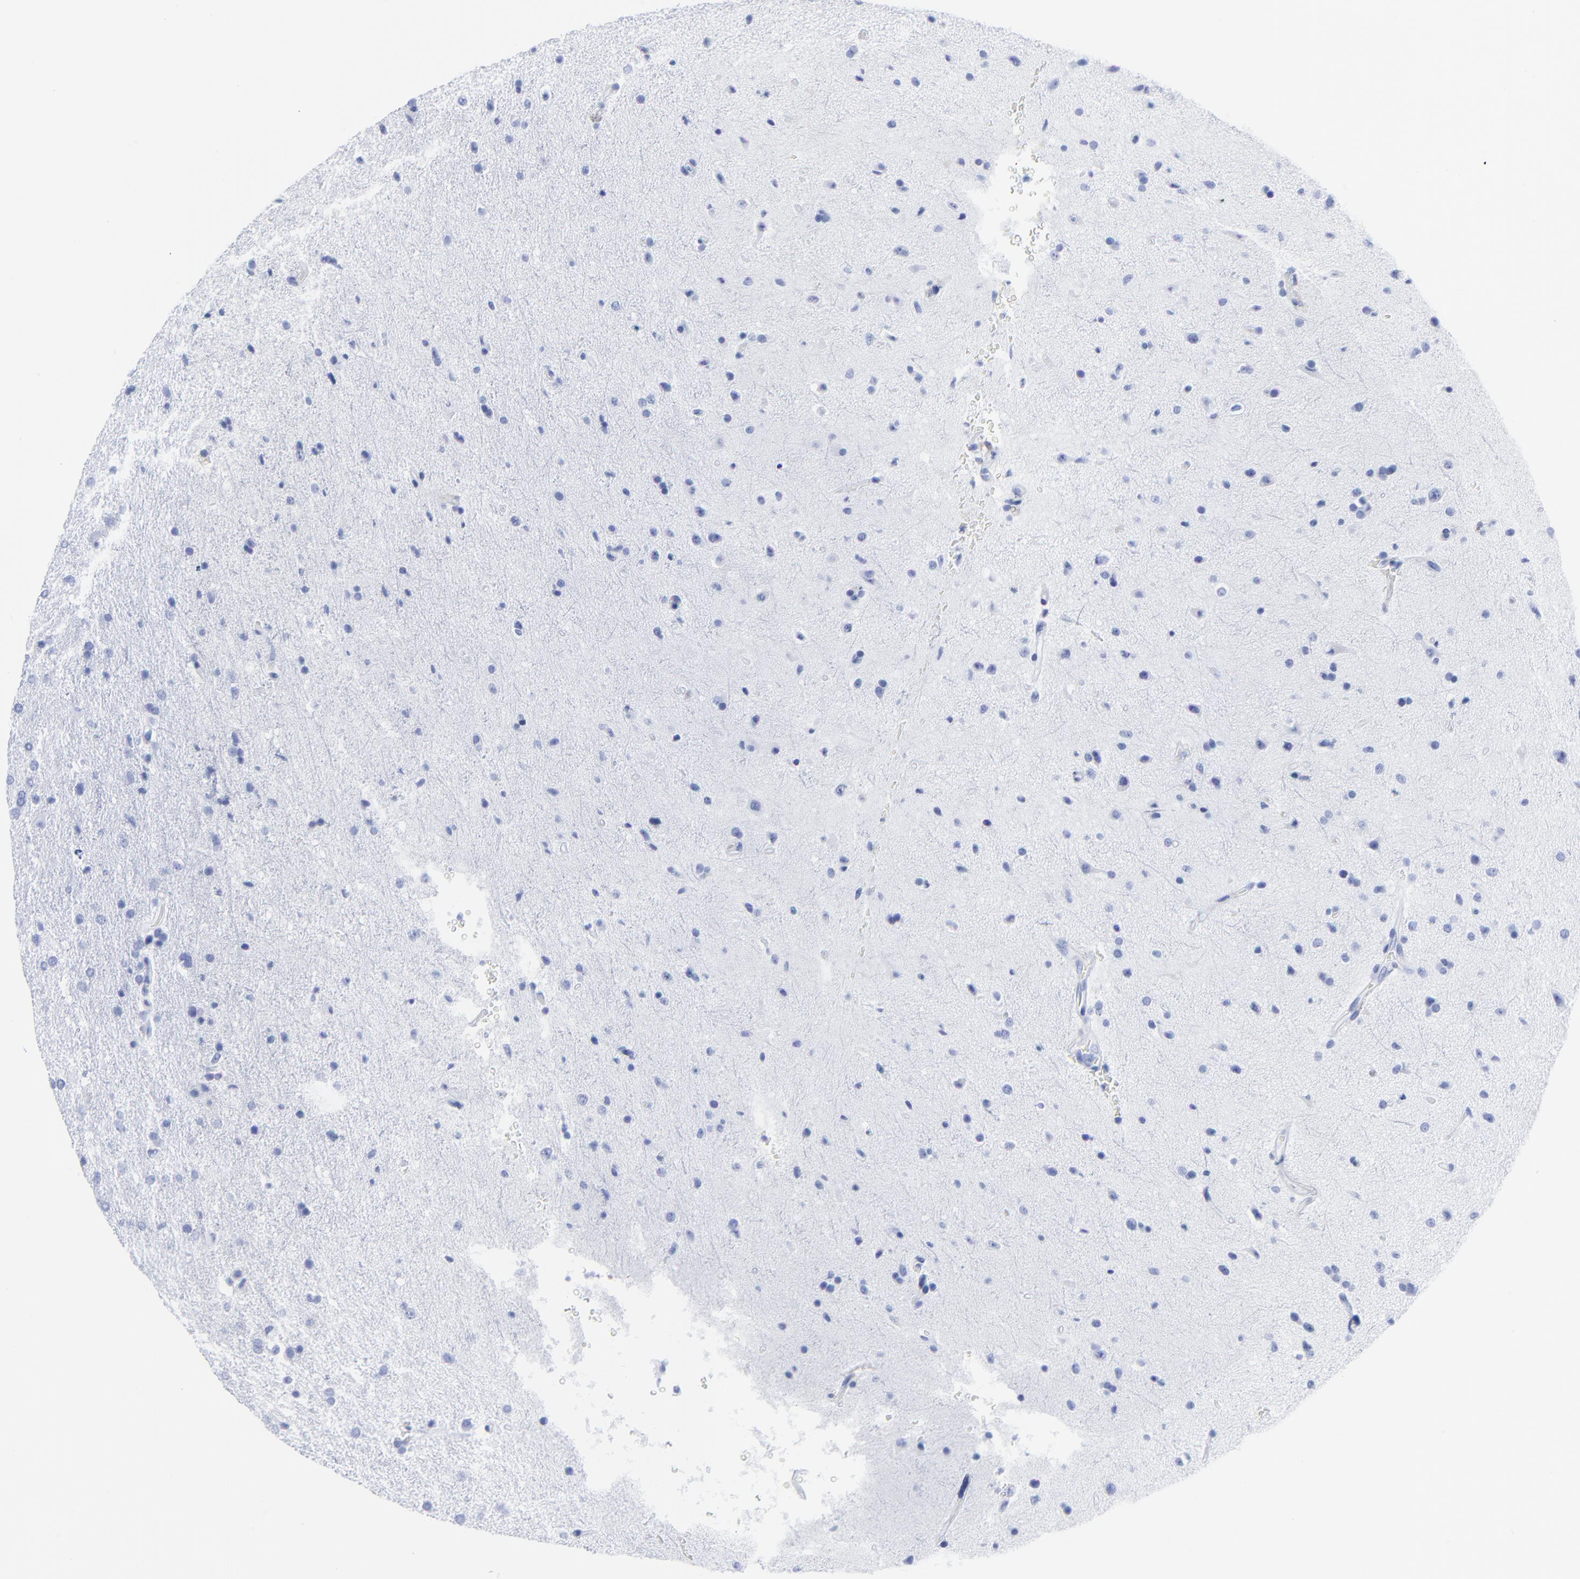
{"staining": {"intensity": "negative", "quantity": "none", "location": "none"}, "tissue": "glioma", "cell_type": "Tumor cells", "image_type": "cancer", "snomed": [{"axis": "morphology", "description": "Glioma, malignant, High grade"}, {"axis": "topography", "description": "Brain"}], "caption": "A high-resolution image shows IHC staining of glioma, which shows no significant positivity in tumor cells.", "gene": "DCN", "patient": {"sex": "male", "age": 33}}